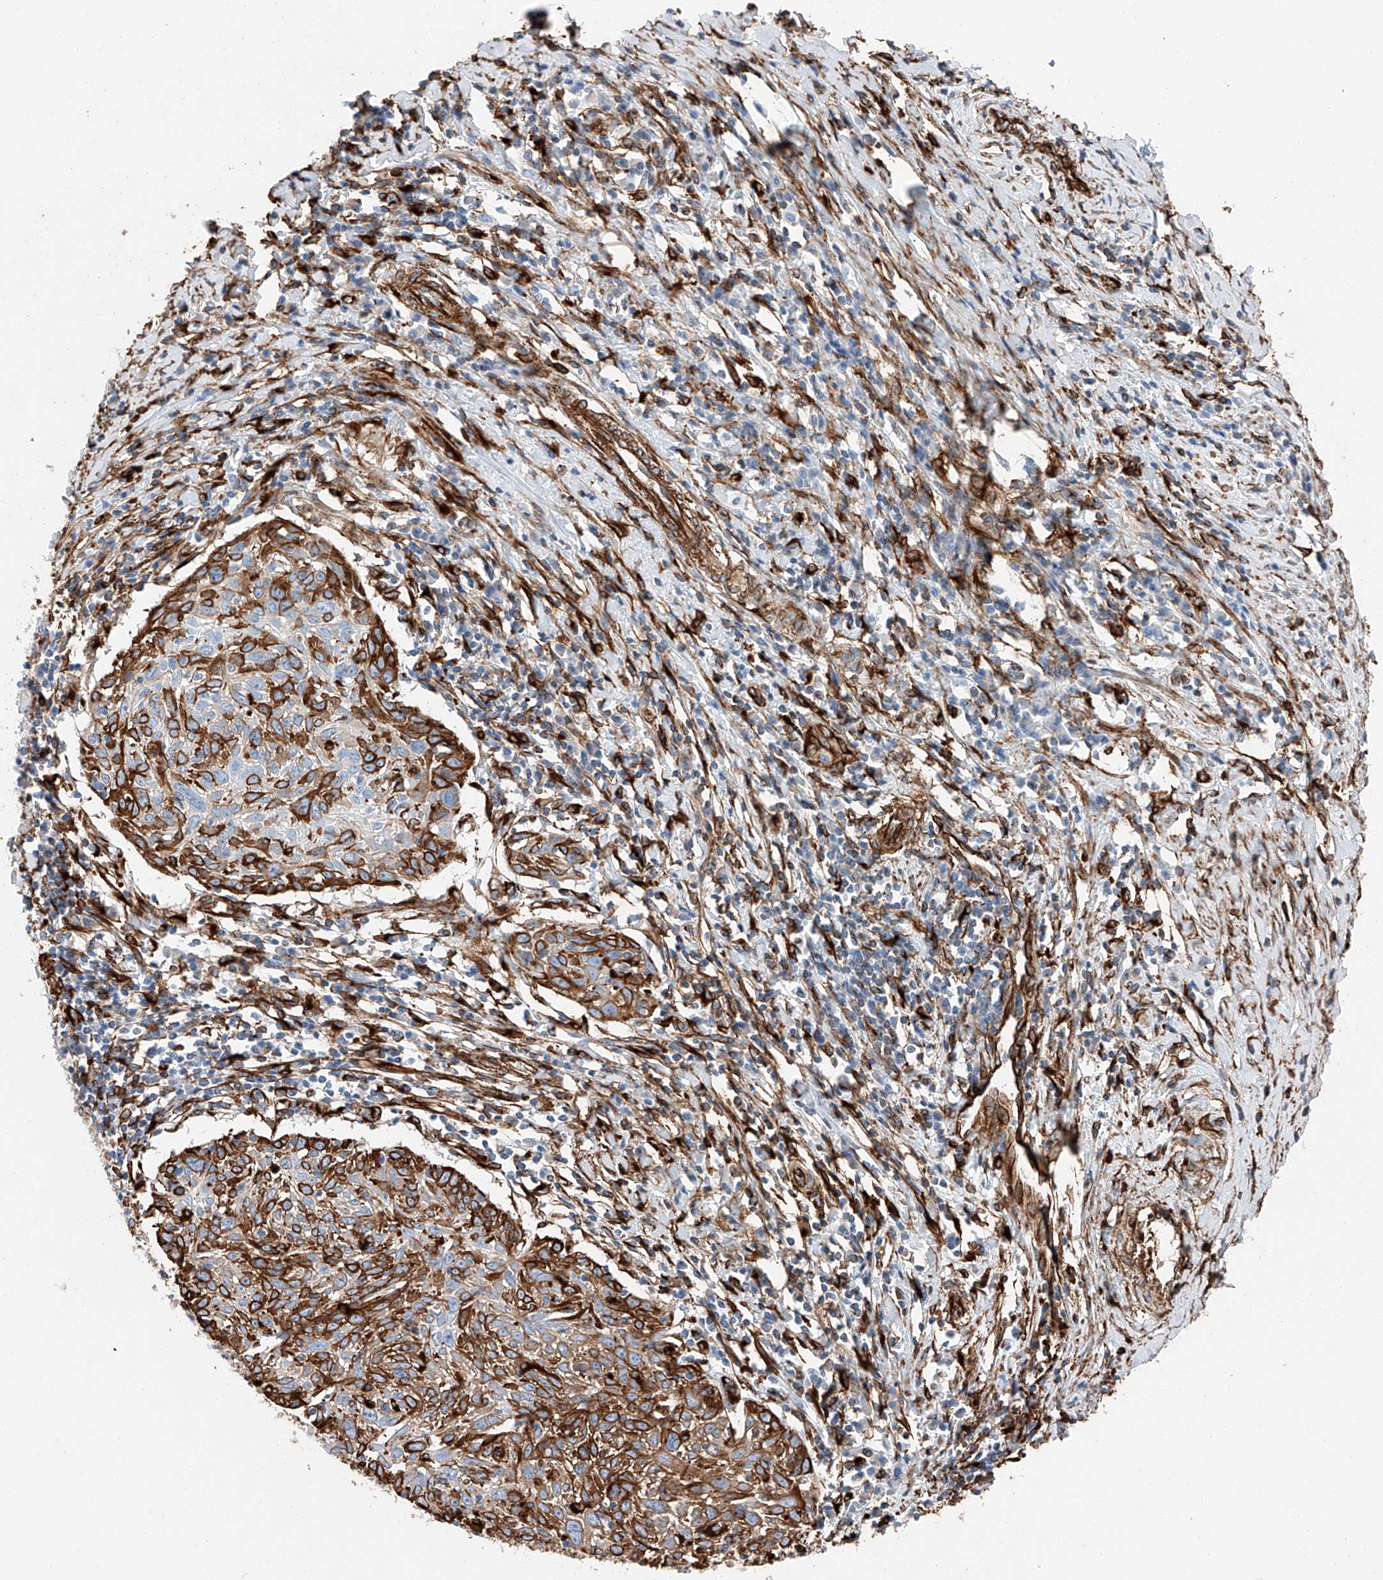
{"staining": {"intensity": "strong", "quantity": ">75%", "location": "cytoplasmic/membranous"}, "tissue": "cervical cancer", "cell_type": "Tumor cells", "image_type": "cancer", "snomed": [{"axis": "morphology", "description": "Squamous cell carcinoma, NOS"}, {"axis": "topography", "description": "Cervix"}], "caption": "Strong cytoplasmic/membranous protein staining is present in about >75% of tumor cells in cervical cancer (squamous cell carcinoma).", "gene": "ZNF804A", "patient": {"sex": "female", "age": 51}}